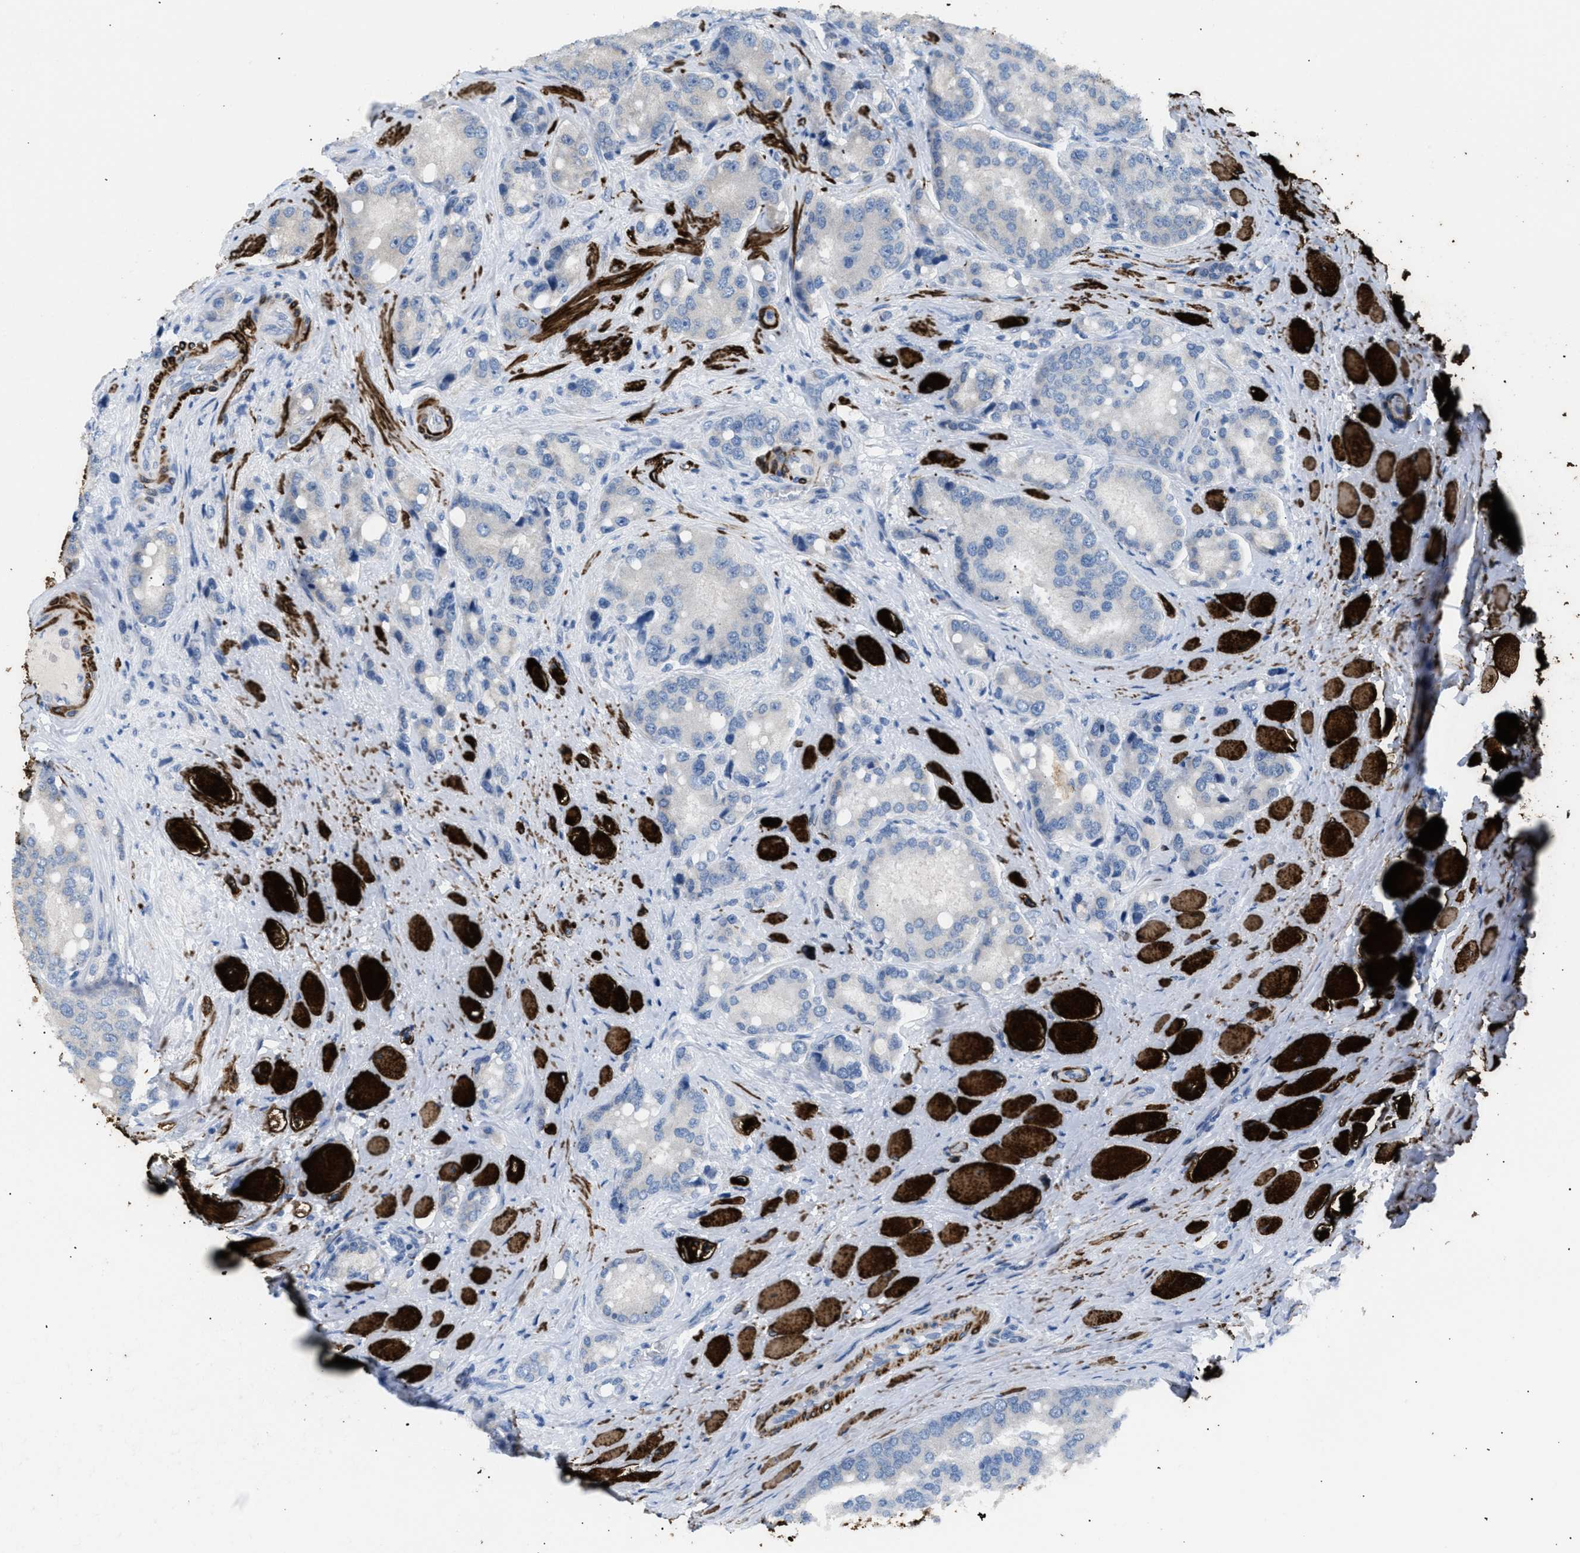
{"staining": {"intensity": "negative", "quantity": "none", "location": "none"}, "tissue": "prostate cancer", "cell_type": "Tumor cells", "image_type": "cancer", "snomed": [{"axis": "morphology", "description": "Adenocarcinoma, High grade"}, {"axis": "topography", "description": "Prostate"}], "caption": "Histopathology image shows no protein staining in tumor cells of prostate cancer tissue.", "gene": "ICA1", "patient": {"sex": "male", "age": 50}}